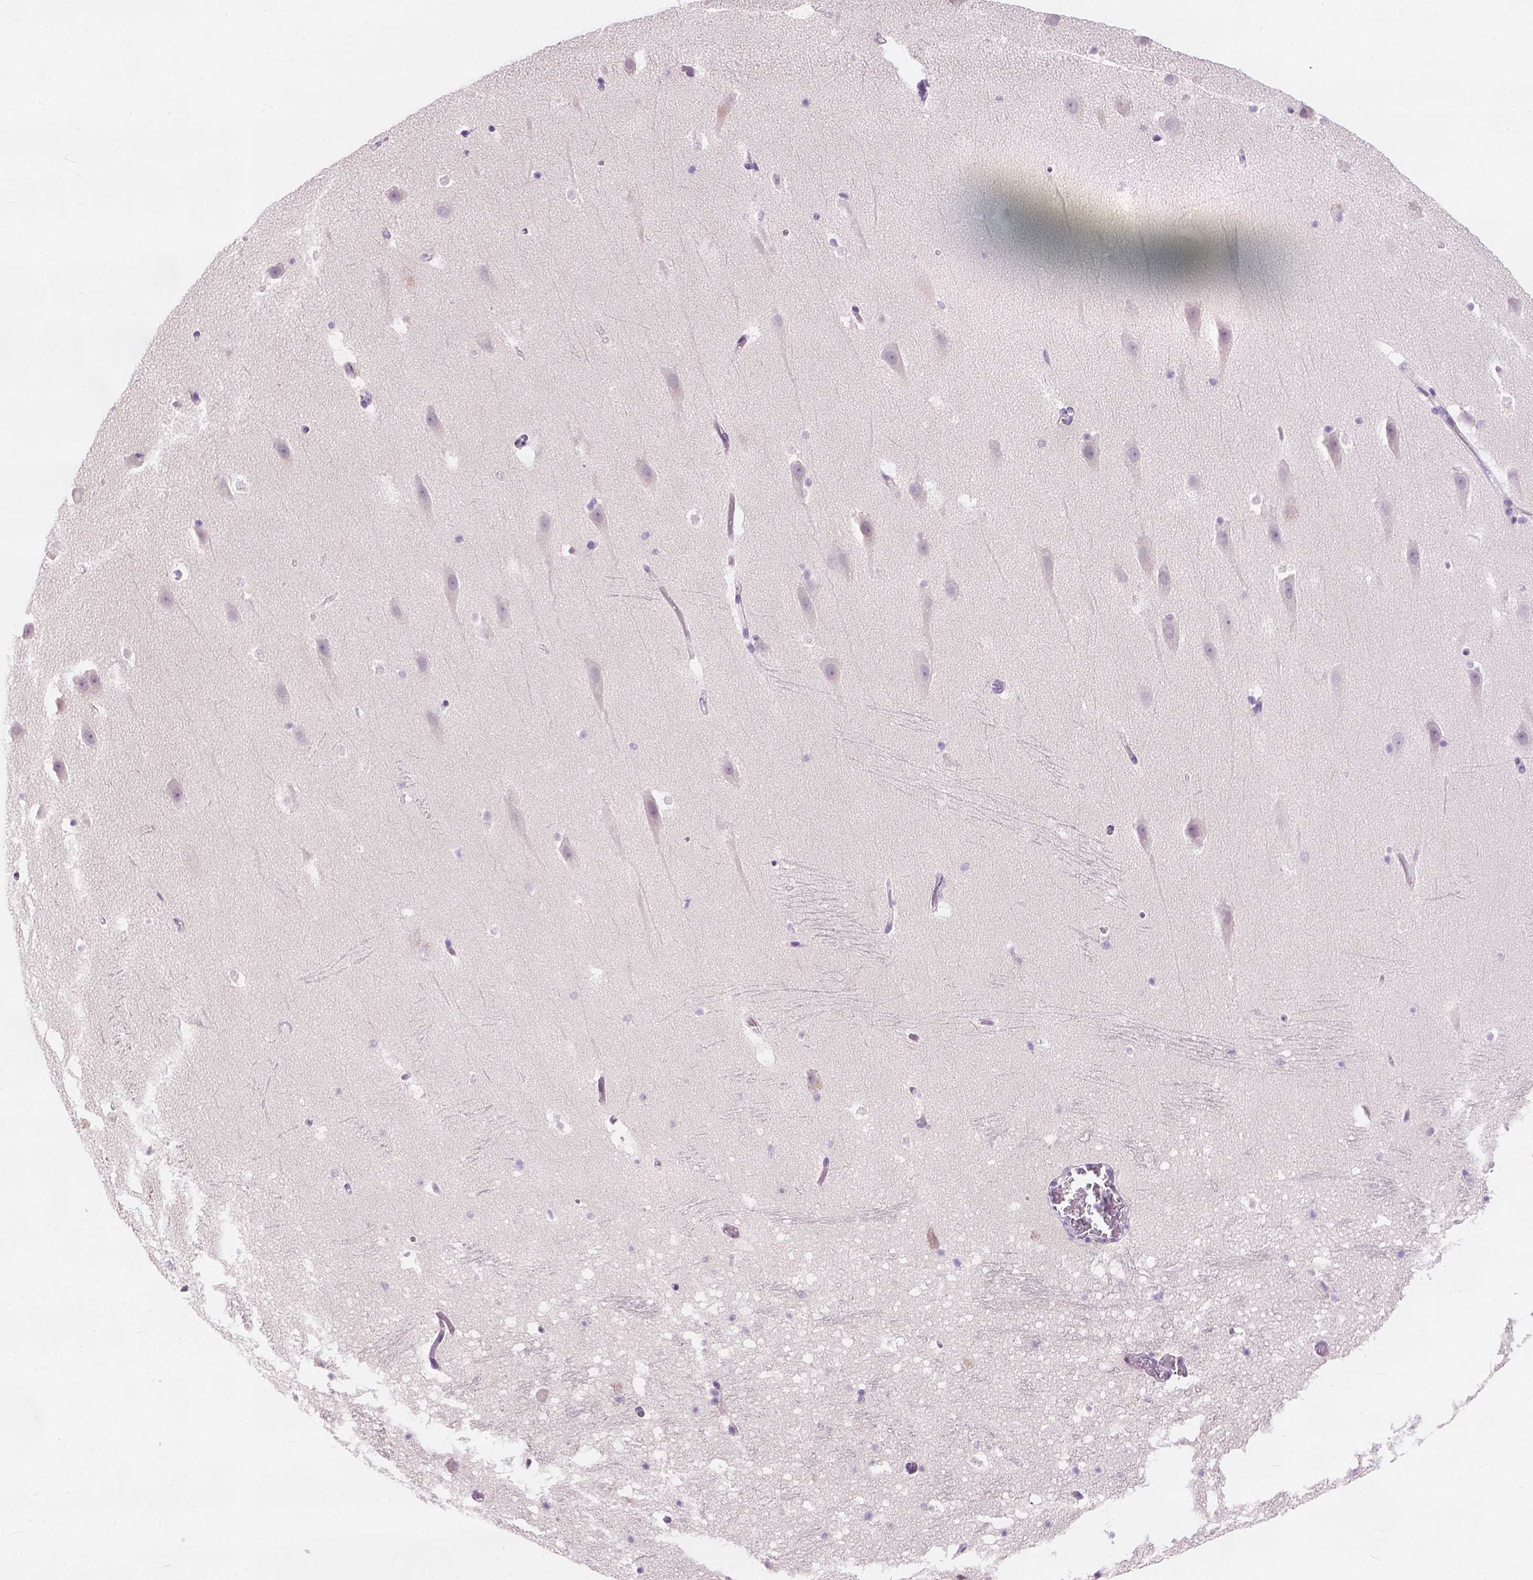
{"staining": {"intensity": "negative", "quantity": "none", "location": "none"}, "tissue": "hippocampus", "cell_type": "Glial cells", "image_type": "normal", "snomed": [{"axis": "morphology", "description": "Normal tissue, NOS"}, {"axis": "topography", "description": "Hippocampus"}], "caption": "This is an IHC photomicrograph of normal hippocampus. There is no expression in glial cells.", "gene": "KRT17", "patient": {"sex": "male", "age": 26}}